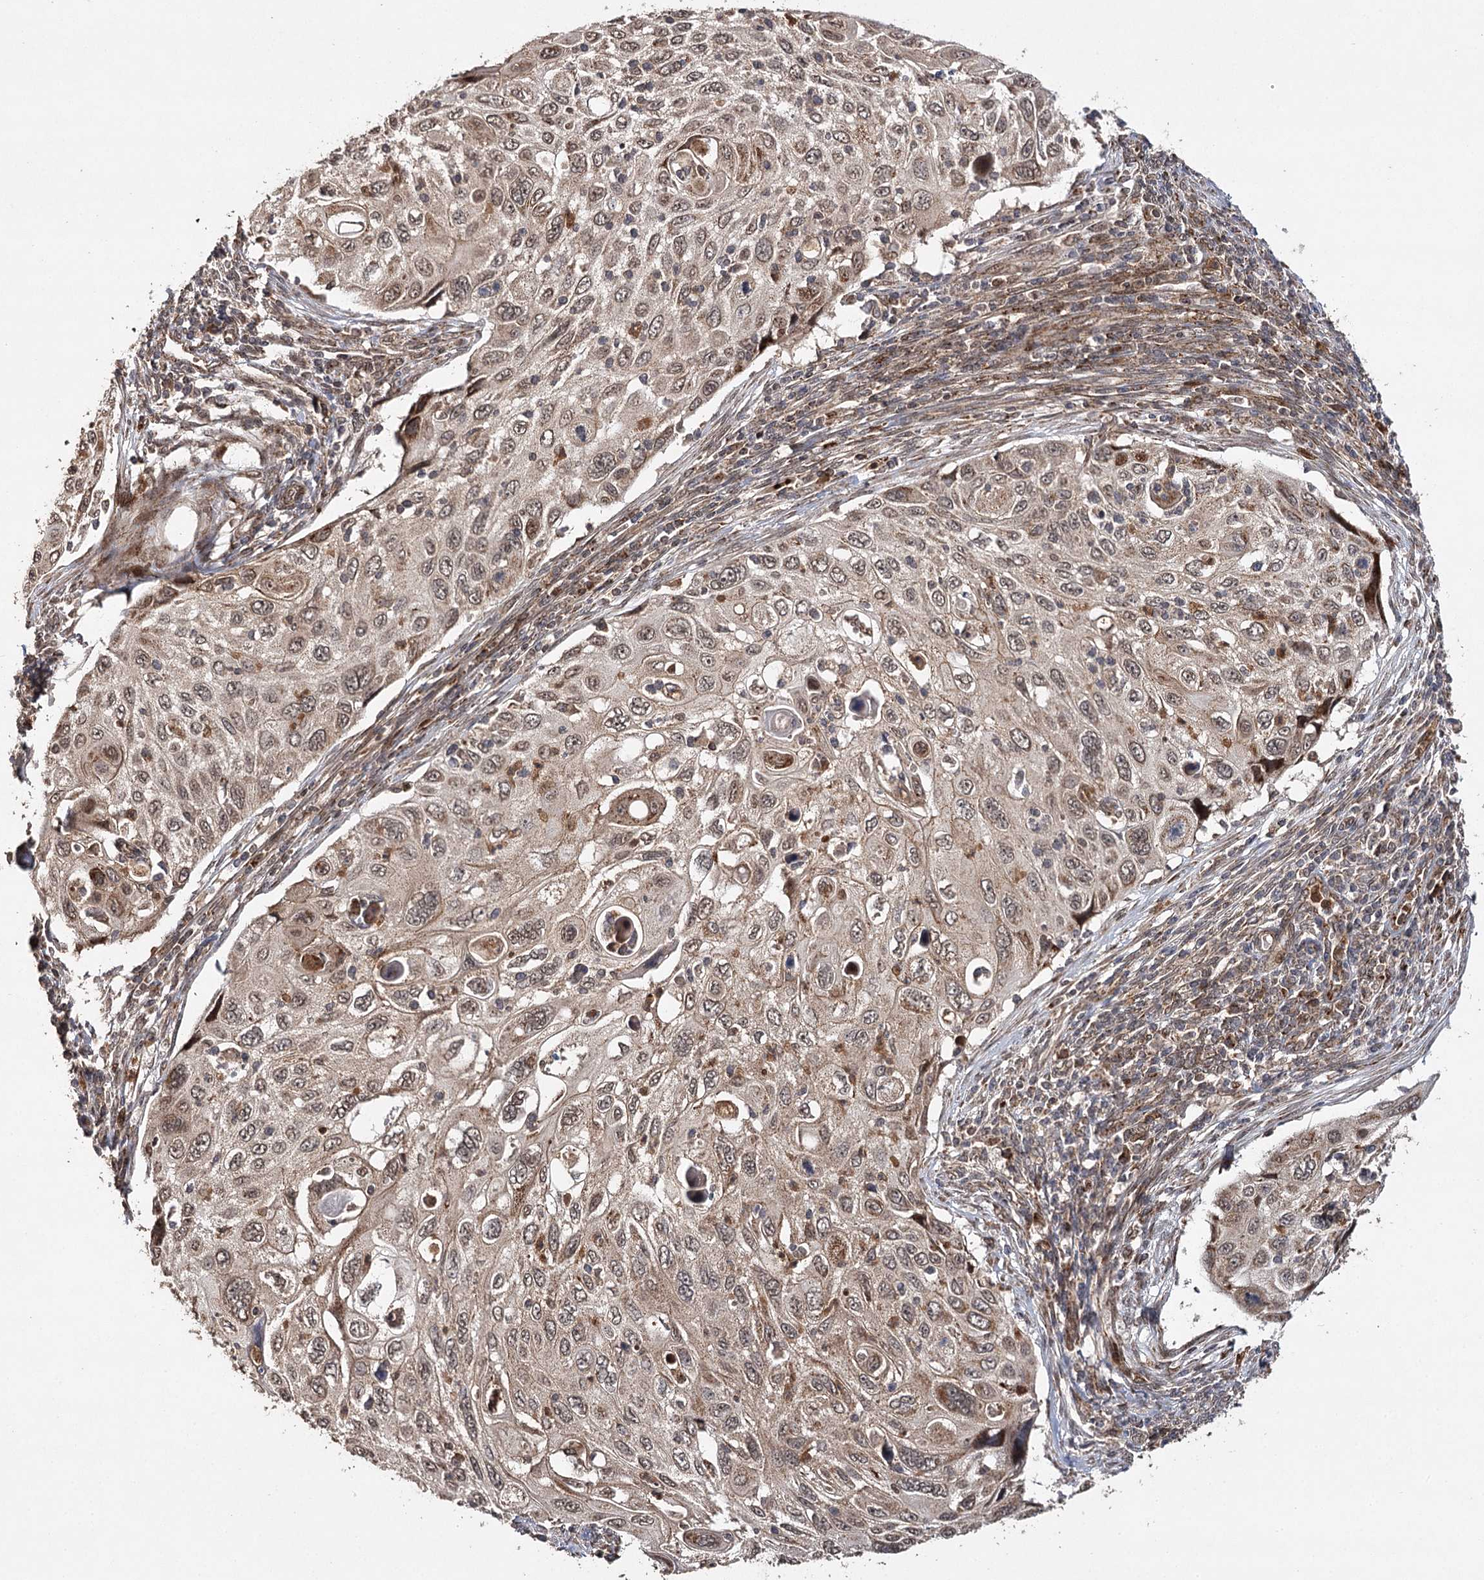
{"staining": {"intensity": "moderate", "quantity": ">75%", "location": "cytoplasmic/membranous,nuclear"}, "tissue": "cervical cancer", "cell_type": "Tumor cells", "image_type": "cancer", "snomed": [{"axis": "morphology", "description": "Squamous cell carcinoma, NOS"}, {"axis": "topography", "description": "Cervix"}], "caption": "The image reveals immunohistochemical staining of cervical squamous cell carcinoma. There is moderate cytoplasmic/membranous and nuclear staining is seen in approximately >75% of tumor cells.", "gene": "ZNRF3", "patient": {"sex": "female", "age": 70}}